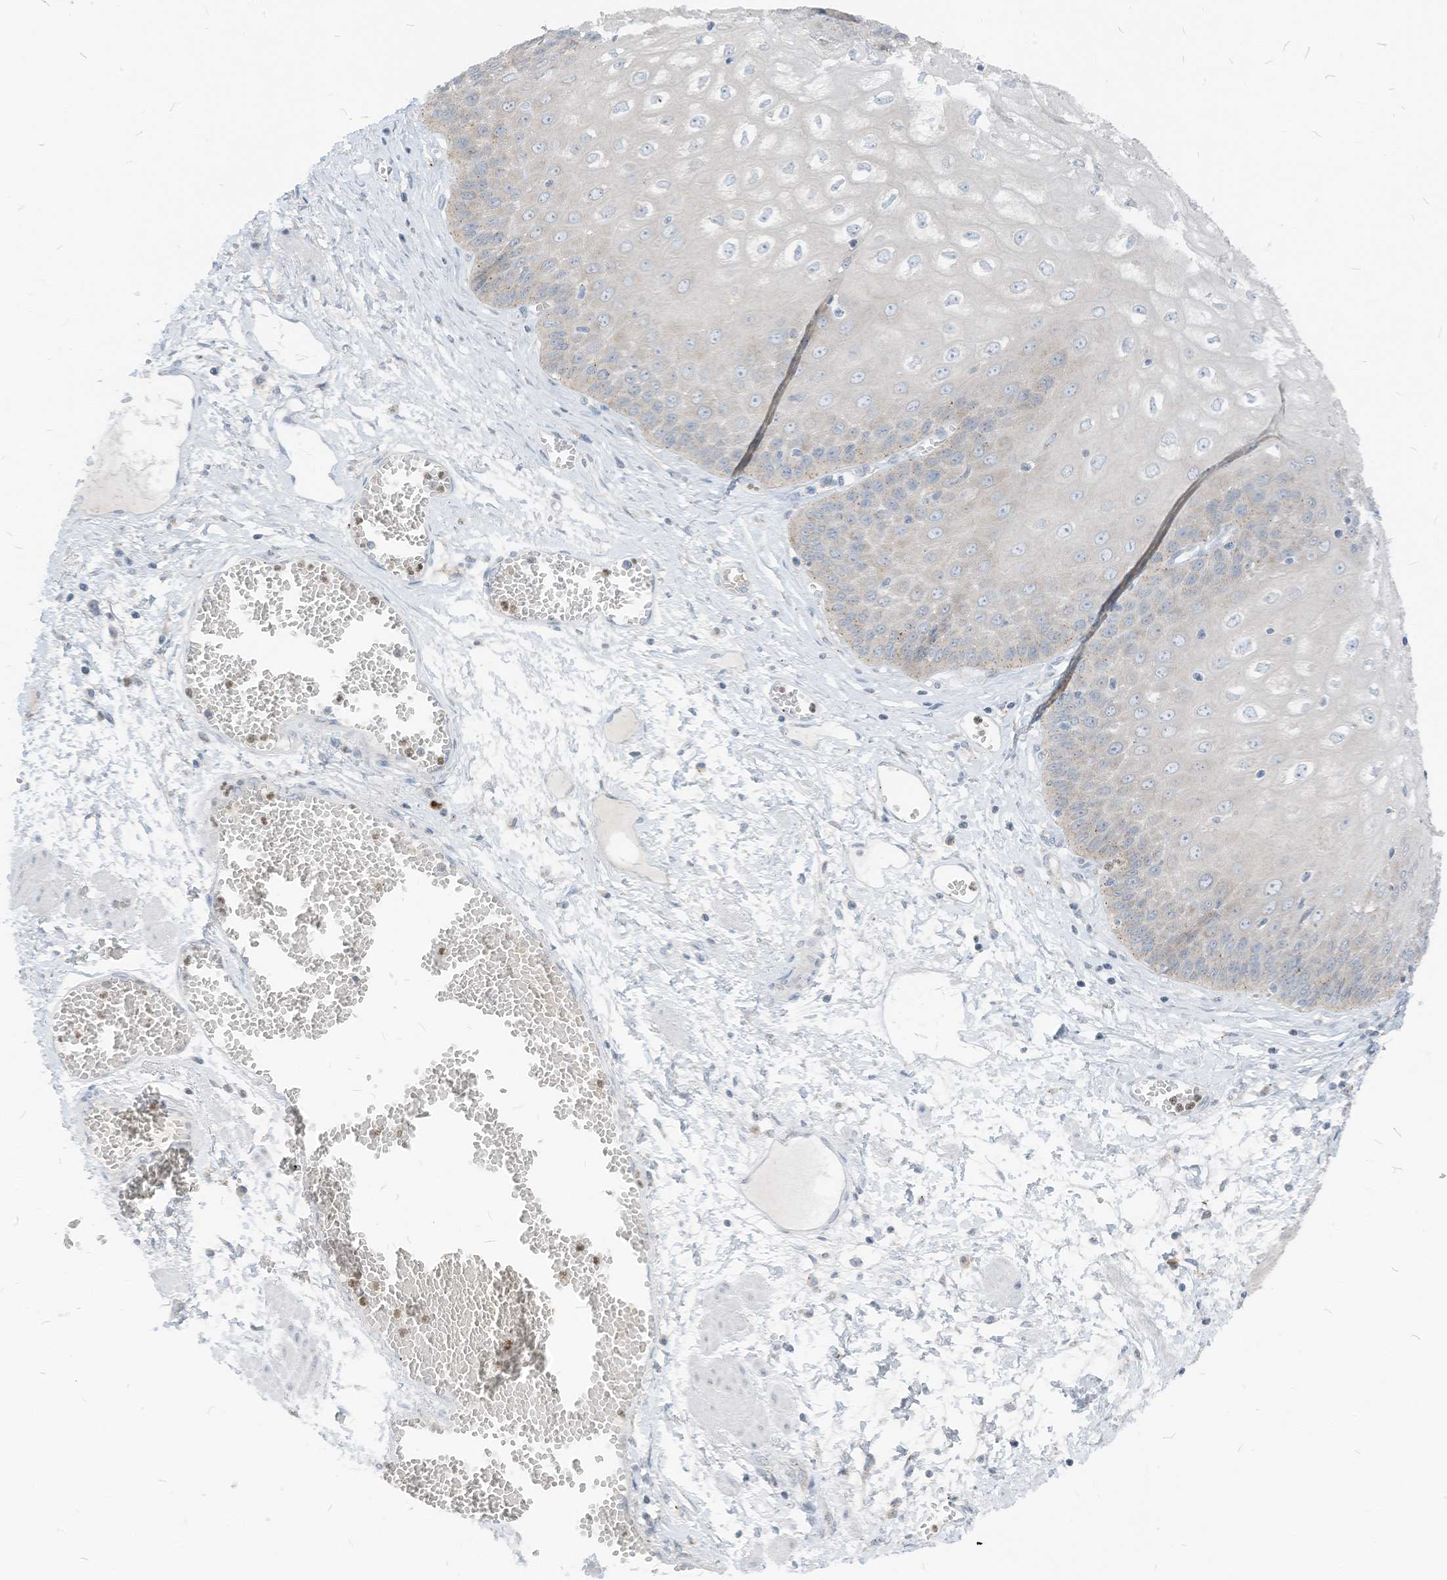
{"staining": {"intensity": "weak", "quantity": "25%-75%", "location": "cytoplasmic/membranous"}, "tissue": "esophagus", "cell_type": "Squamous epithelial cells", "image_type": "normal", "snomed": [{"axis": "morphology", "description": "Normal tissue, NOS"}, {"axis": "topography", "description": "Esophagus"}], "caption": "Immunohistochemical staining of unremarkable esophagus demonstrates 25%-75% levels of weak cytoplasmic/membranous protein positivity in approximately 25%-75% of squamous epithelial cells.", "gene": "CHMP2B", "patient": {"sex": "male", "age": 60}}